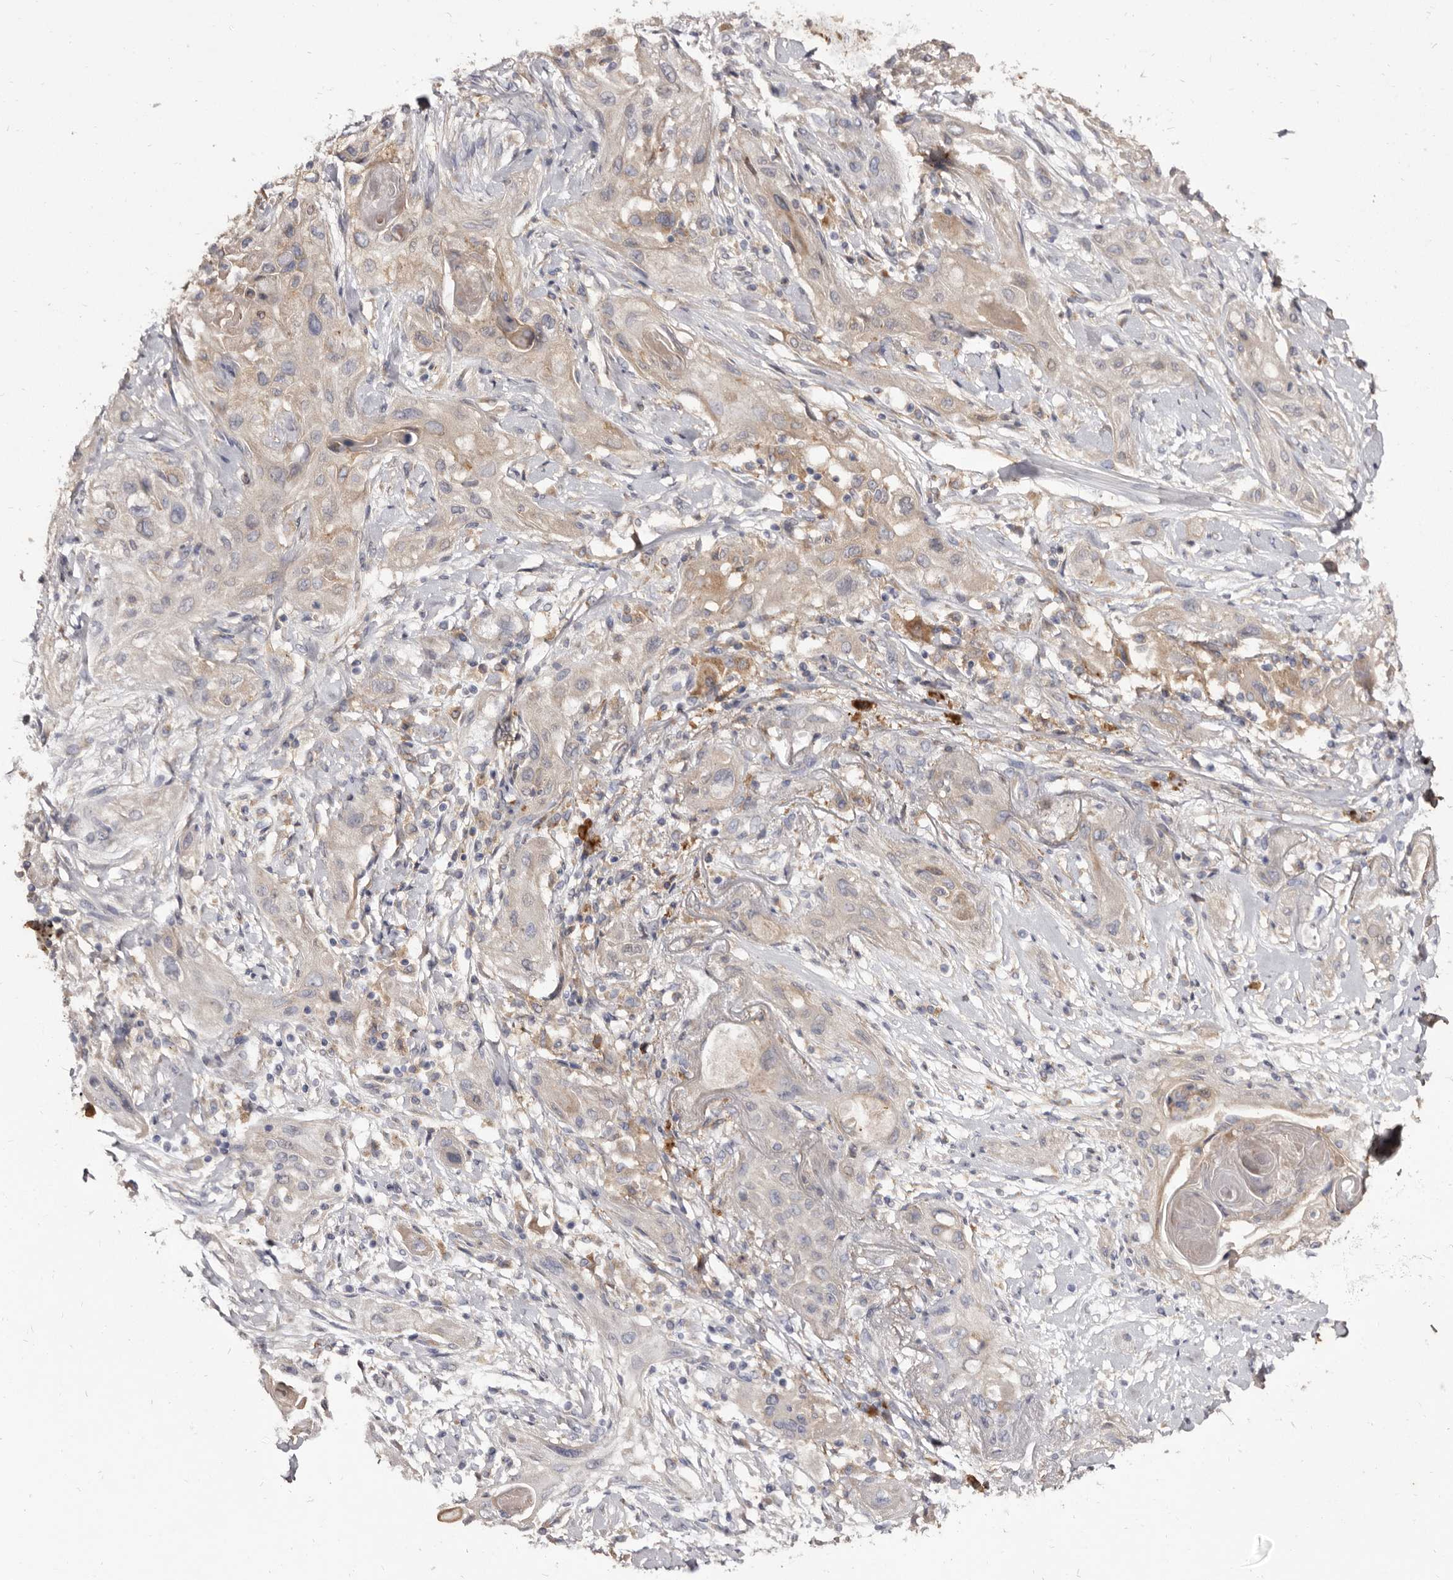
{"staining": {"intensity": "weak", "quantity": ">75%", "location": "cytoplasmic/membranous"}, "tissue": "lung cancer", "cell_type": "Tumor cells", "image_type": "cancer", "snomed": [{"axis": "morphology", "description": "Squamous cell carcinoma, NOS"}, {"axis": "topography", "description": "Lung"}], "caption": "Protein analysis of lung cancer tissue reveals weak cytoplasmic/membranous positivity in approximately >75% of tumor cells.", "gene": "TPD52", "patient": {"sex": "female", "age": 47}}